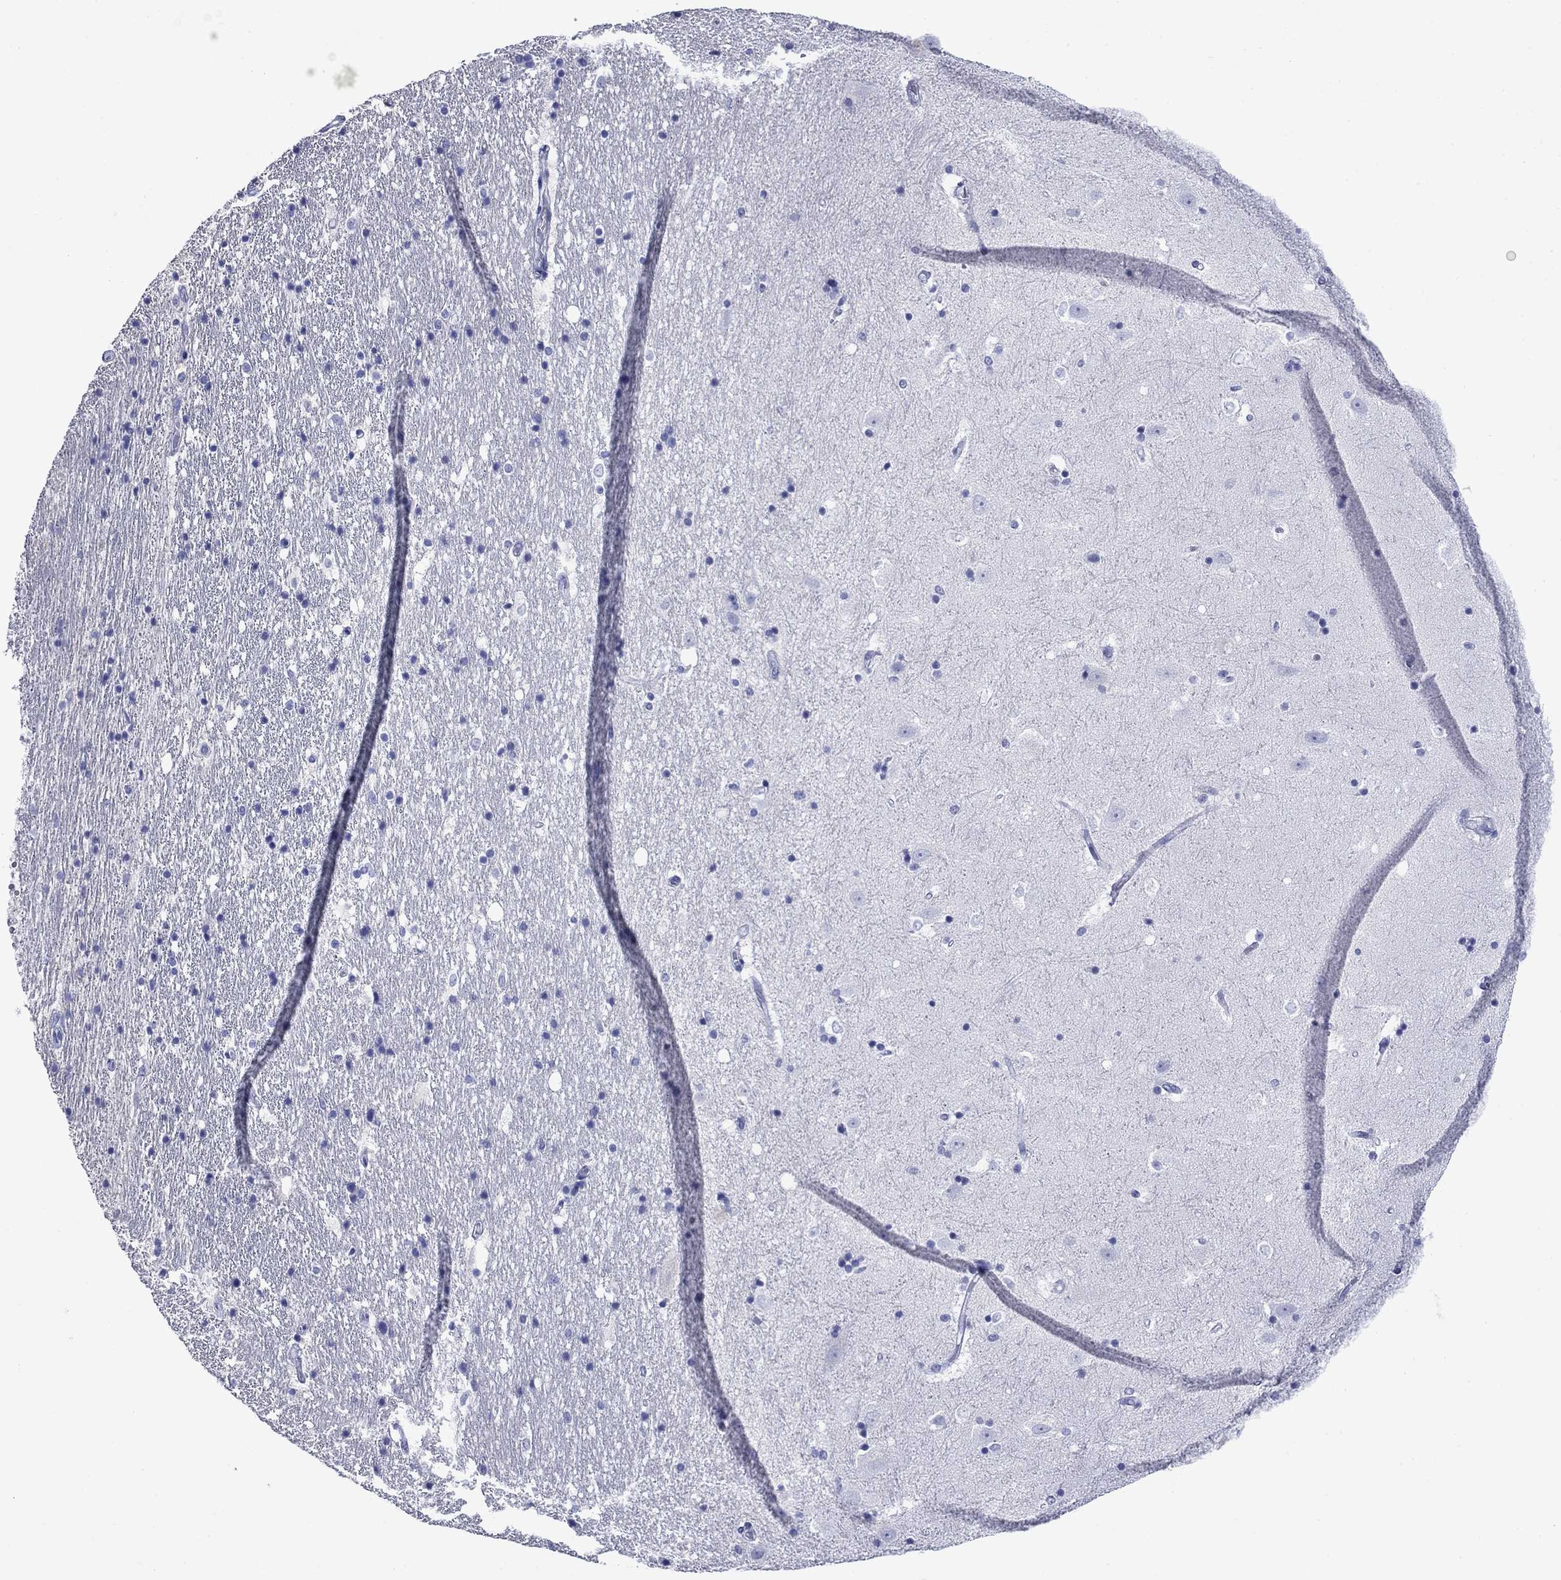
{"staining": {"intensity": "negative", "quantity": "none", "location": "none"}, "tissue": "hippocampus", "cell_type": "Glial cells", "image_type": "normal", "snomed": [{"axis": "morphology", "description": "Normal tissue, NOS"}, {"axis": "topography", "description": "Hippocampus"}], "caption": "IHC of normal hippocampus shows no expression in glial cells.", "gene": "GIP", "patient": {"sex": "male", "age": 49}}